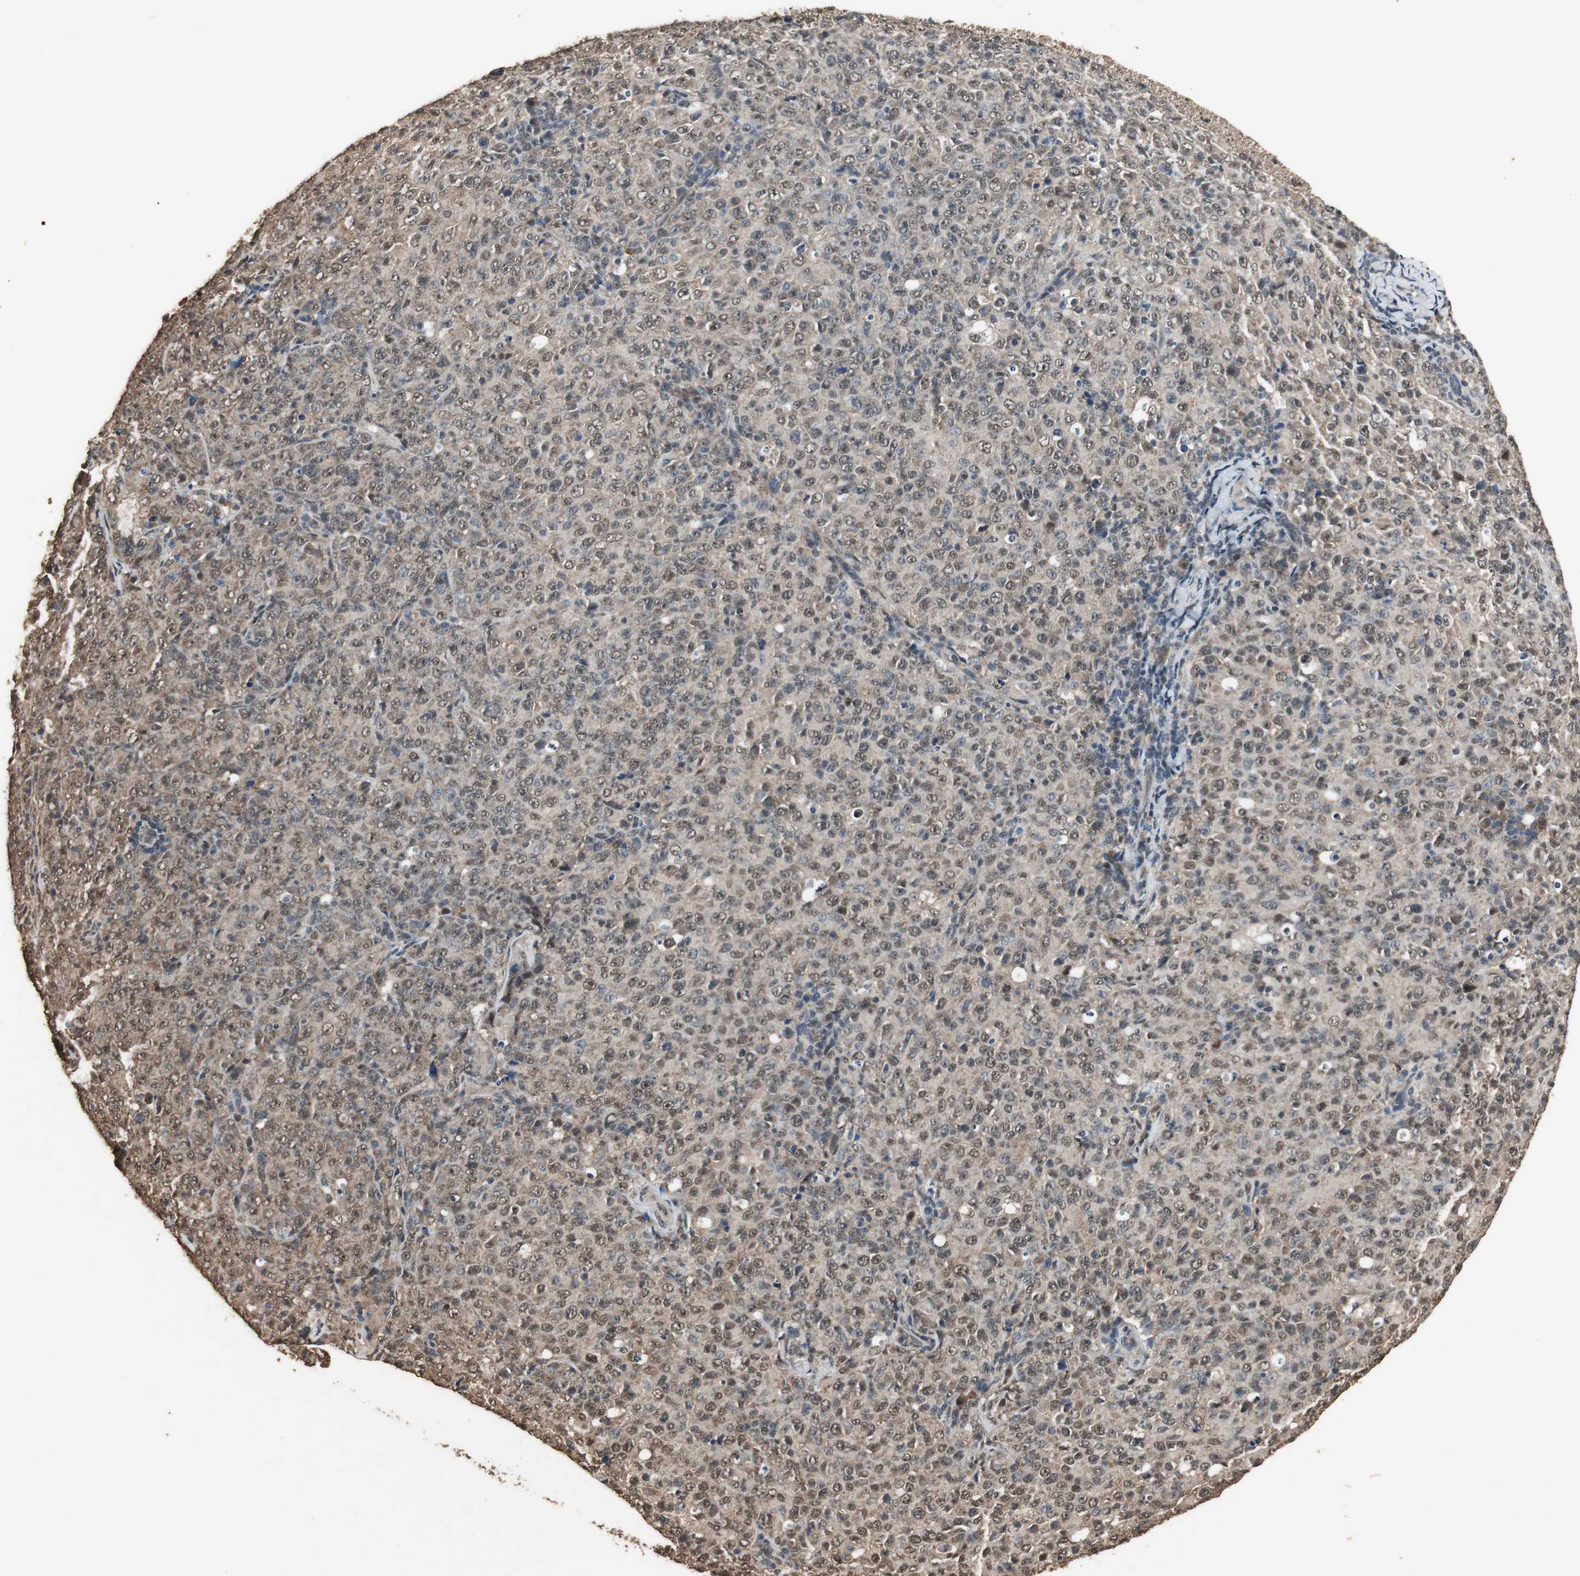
{"staining": {"intensity": "moderate", "quantity": ">75%", "location": "cytoplasmic/membranous,nuclear"}, "tissue": "lymphoma", "cell_type": "Tumor cells", "image_type": "cancer", "snomed": [{"axis": "morphology", "description": "Malignant lymphoma, non-Hodgkin's type, High grade"}, {"axis": "topography", "description": "Tonsil"}], "caption": "Protein expression analysis of human lymphoma reveals moderate cytoplasmic/membranous and nuclear staining in approximately >75% of tumor cells.", "gene": "PPP1R13B", "patient": {"sex": "female", "age": 36}}